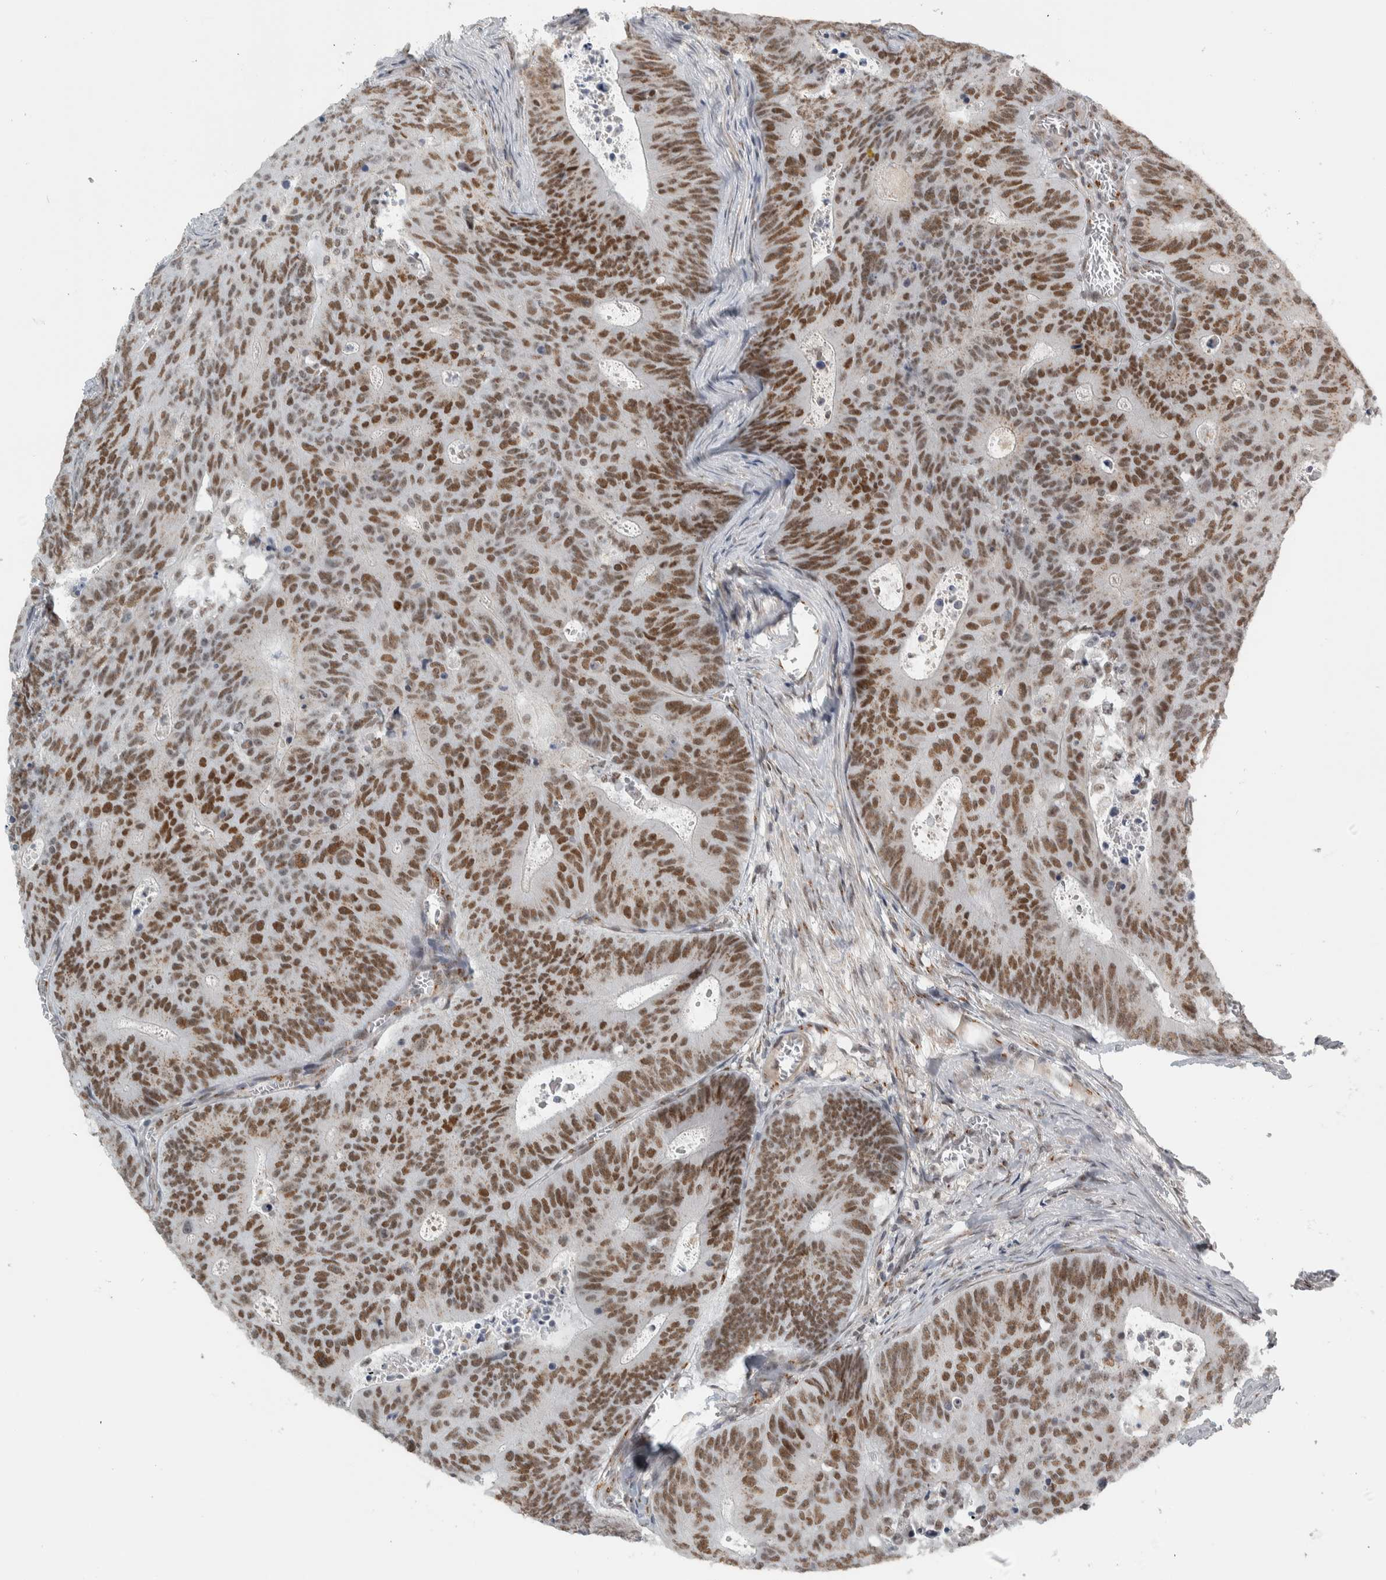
{"staining": {"intensity": "moderate", "quantity": ">75%", "location": "nuclear"}, "tissue": "colorectal cancer", "cell_type": "Tumor cells", "image_type": "cancer", "snomed": [{"axis": "morphology", "description": "Adenocarcinoma, NOS"}, {"axis": "topography", "description": "Colon"}], "caption": "High-magnification brightfield microscopy of colorectal adenocarcinoma stained with DAB (brown) and counterstained with hematoxylin (blue). tumor cells exhibit moderate nuclear positivity is seen in about>75% of cells. (Stains: DAB in brown, nuclei in blue, Microscopy: brightfield microscopy at high magnification).", "gene": "ZMYND8", "patient": {"sex": "male", "age": 87}}